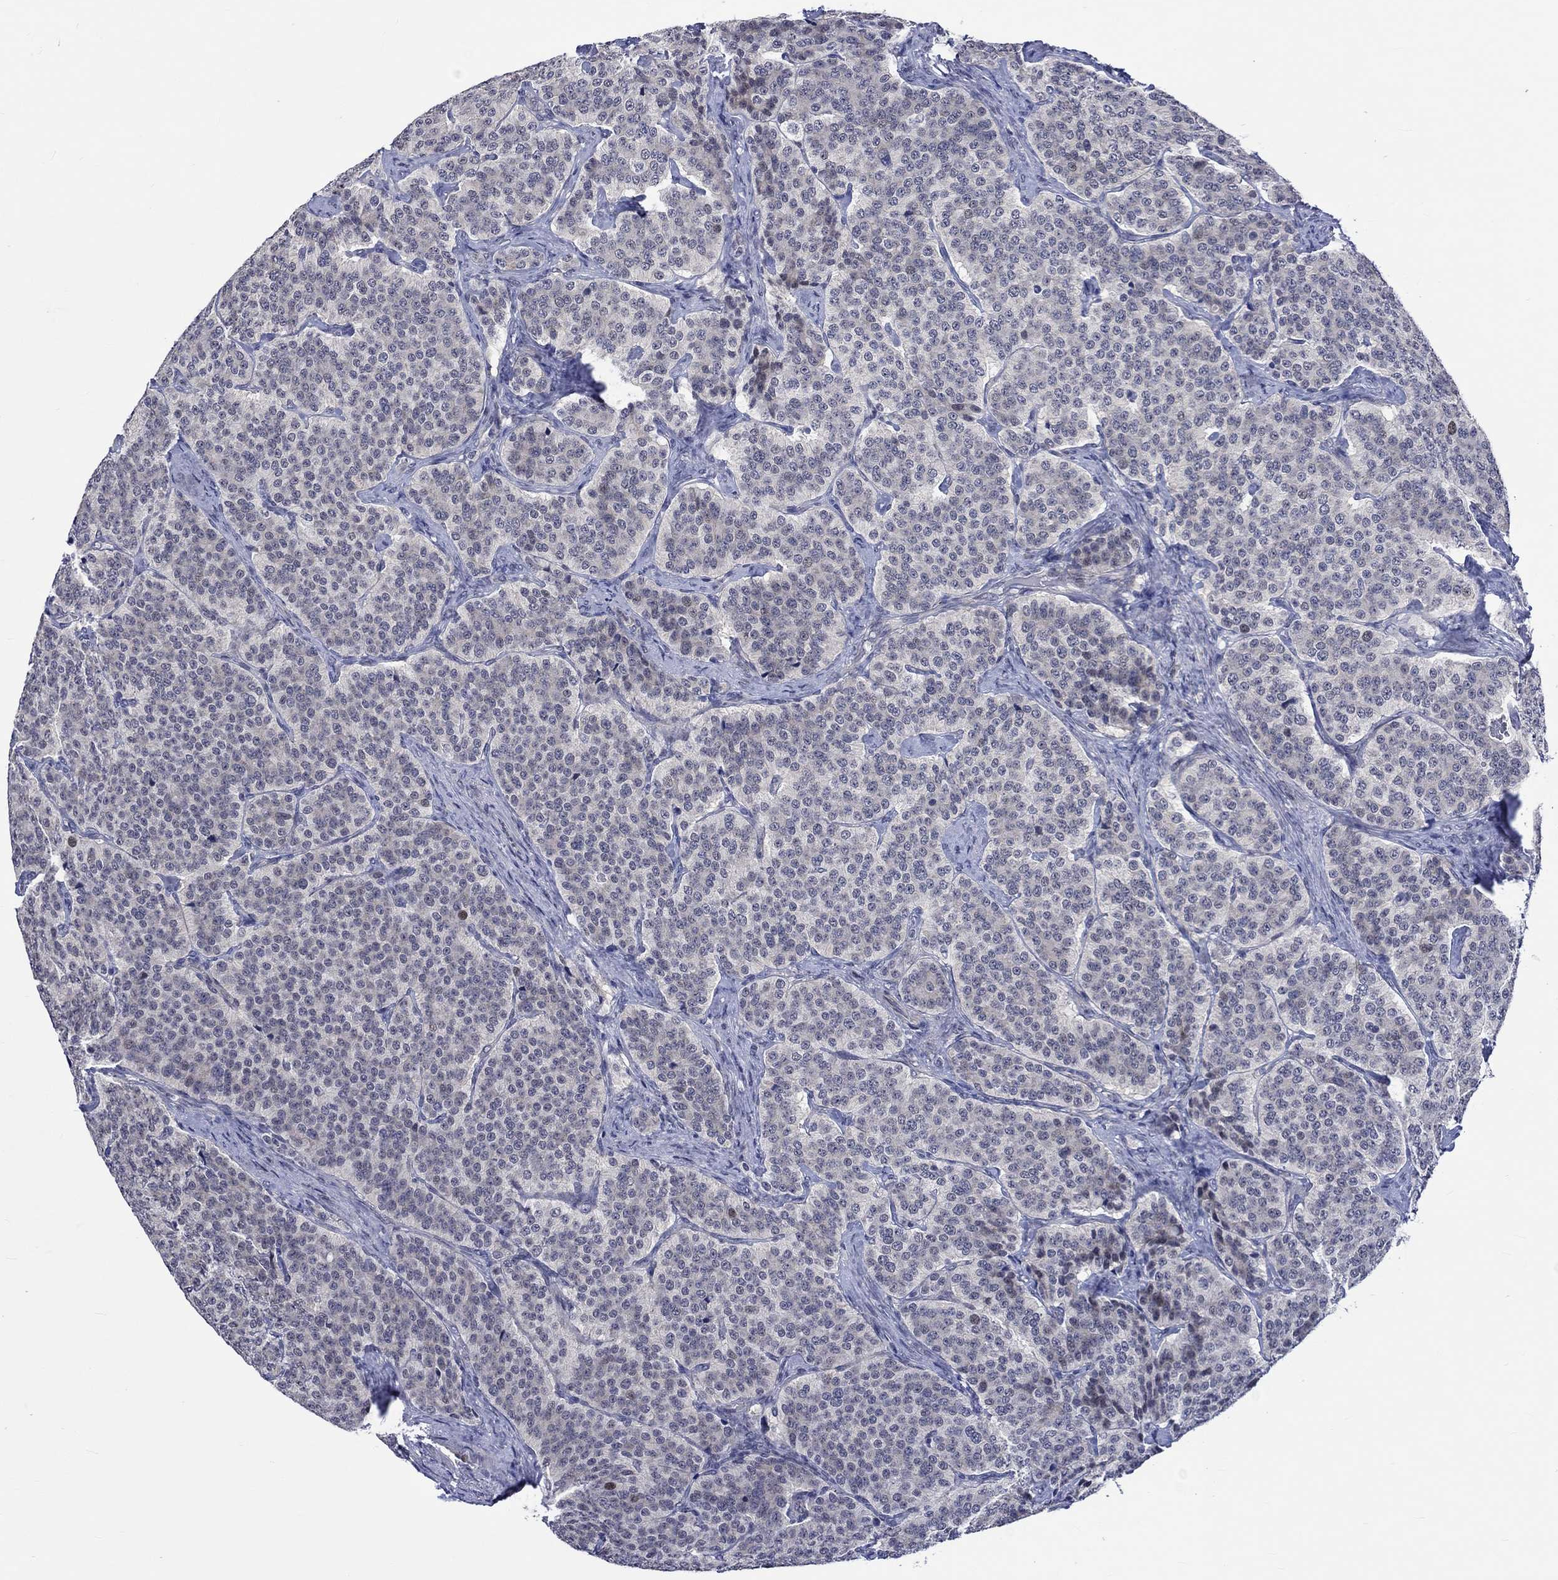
{"staining": {"intensity": "weak", "quantity": "<25%", "location": "nuclear"}, "tissue": "carcinoid", "cell_type": "Tumor cells", "image_type": "cancer", "snomed": [{"axis": "morphology", "description": "Carcinoid, malignant, NOS"}, {"axis": "topography", "description": "Small intestine"}], "caption": "A high-resolution image shows immunohistochemistry (IHC) staining of carcinoid, which displays no significant positivity in tumor cells.", "gene": "E2F8", "patient": {"sex": "female", "age": 58}}